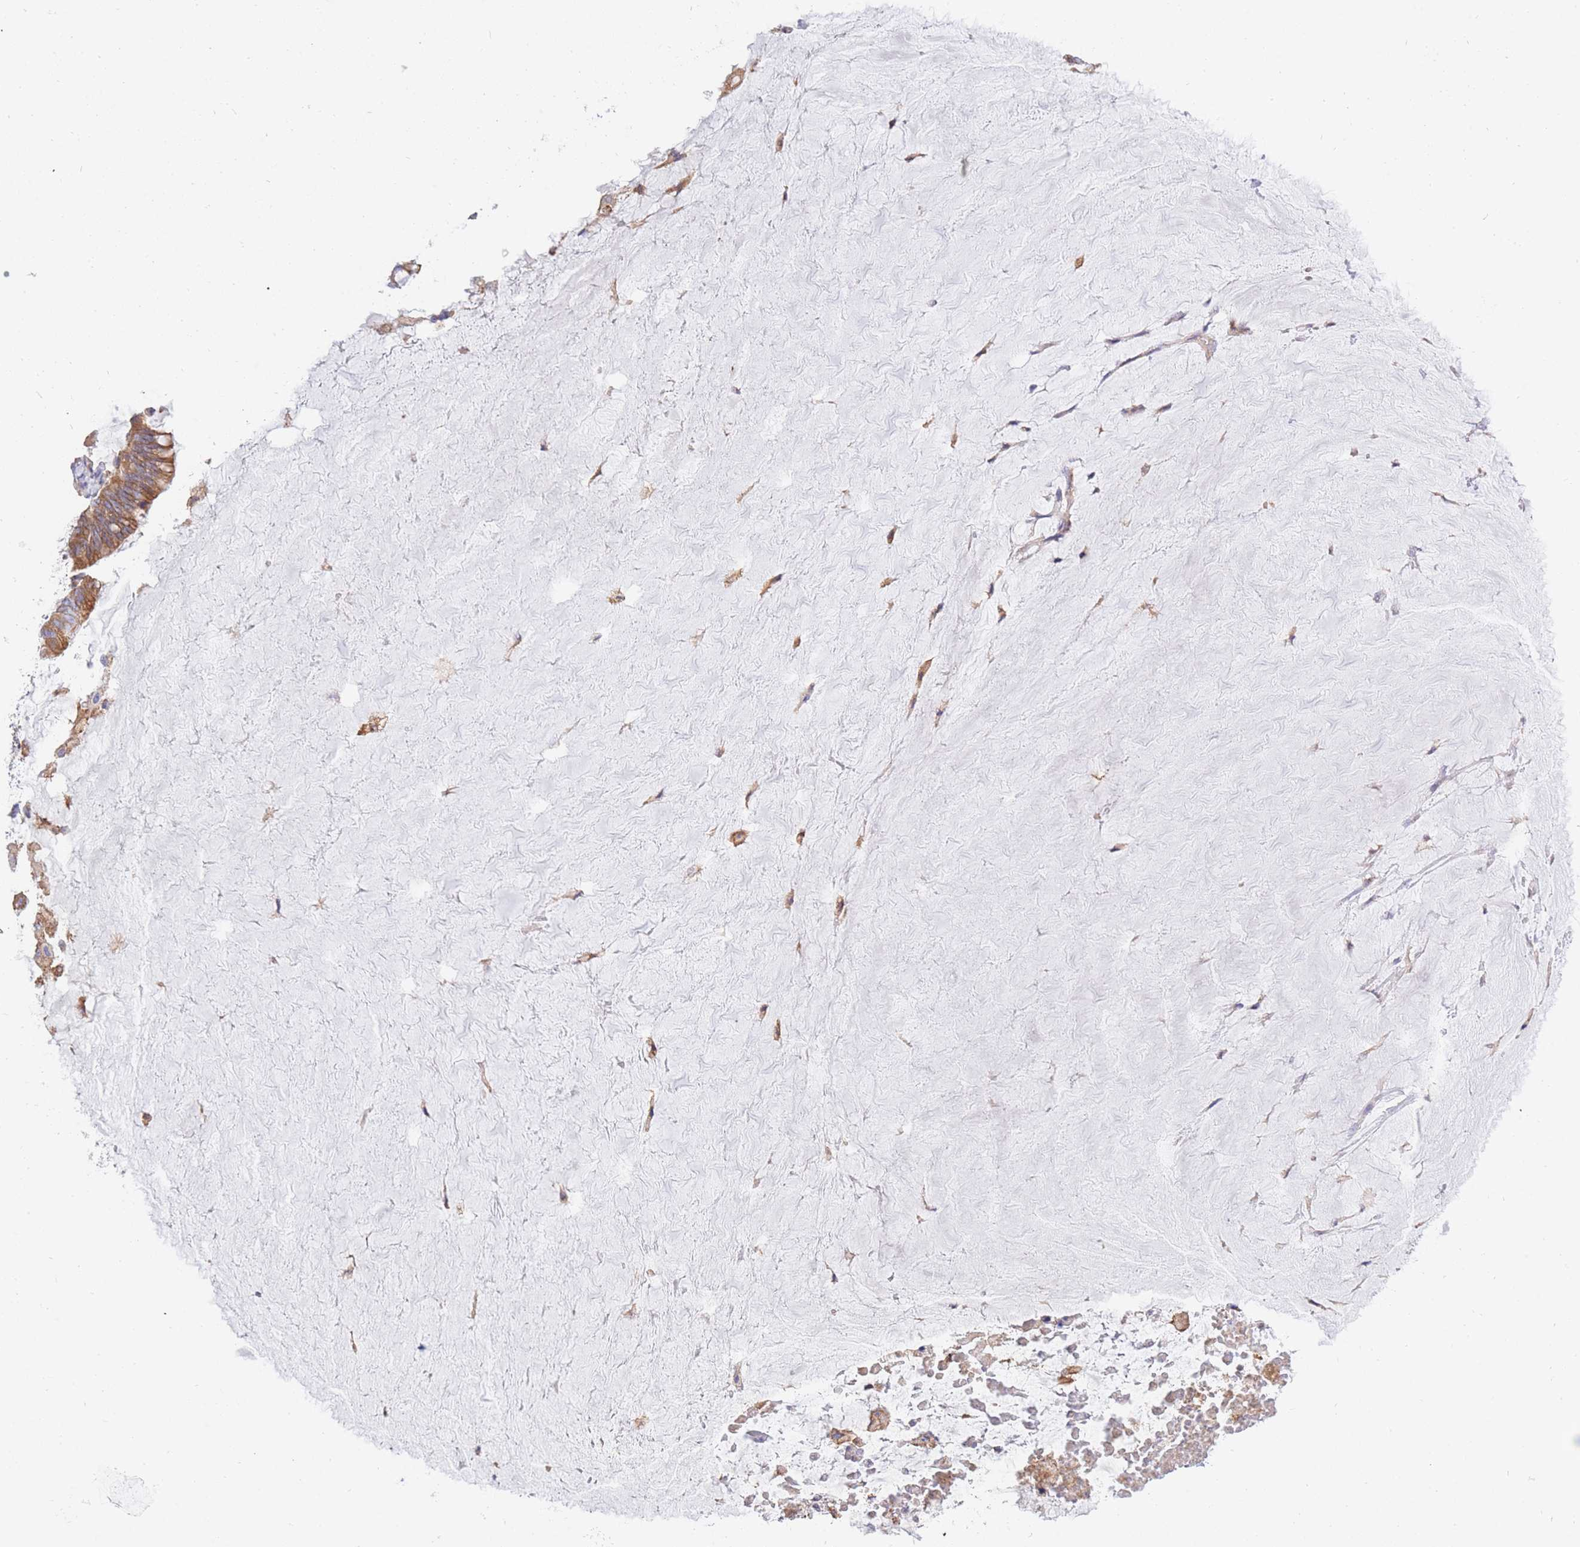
{"staining": {"intensity": "moderate", "quantity": ">75%", "location": "cytoplasmic/membranous"}, "tissue": "ovarian cancer", "cell_type": "Tumor cells", "image_type": "cancer", "snomed": [{"axis": "morphology", "description": "Cystadenocarcinoma, mucinous, NOS"}, {"axis": "topography", "description": "Ovary"}], "caption": "The image demonstrates staining of ovarian cancer, revealing moderate cytoplasmic/membranous protein positivity (brown color) within tumor cells.", "gene": "REM1", "patient": {"sex": "female", "age": 61}}